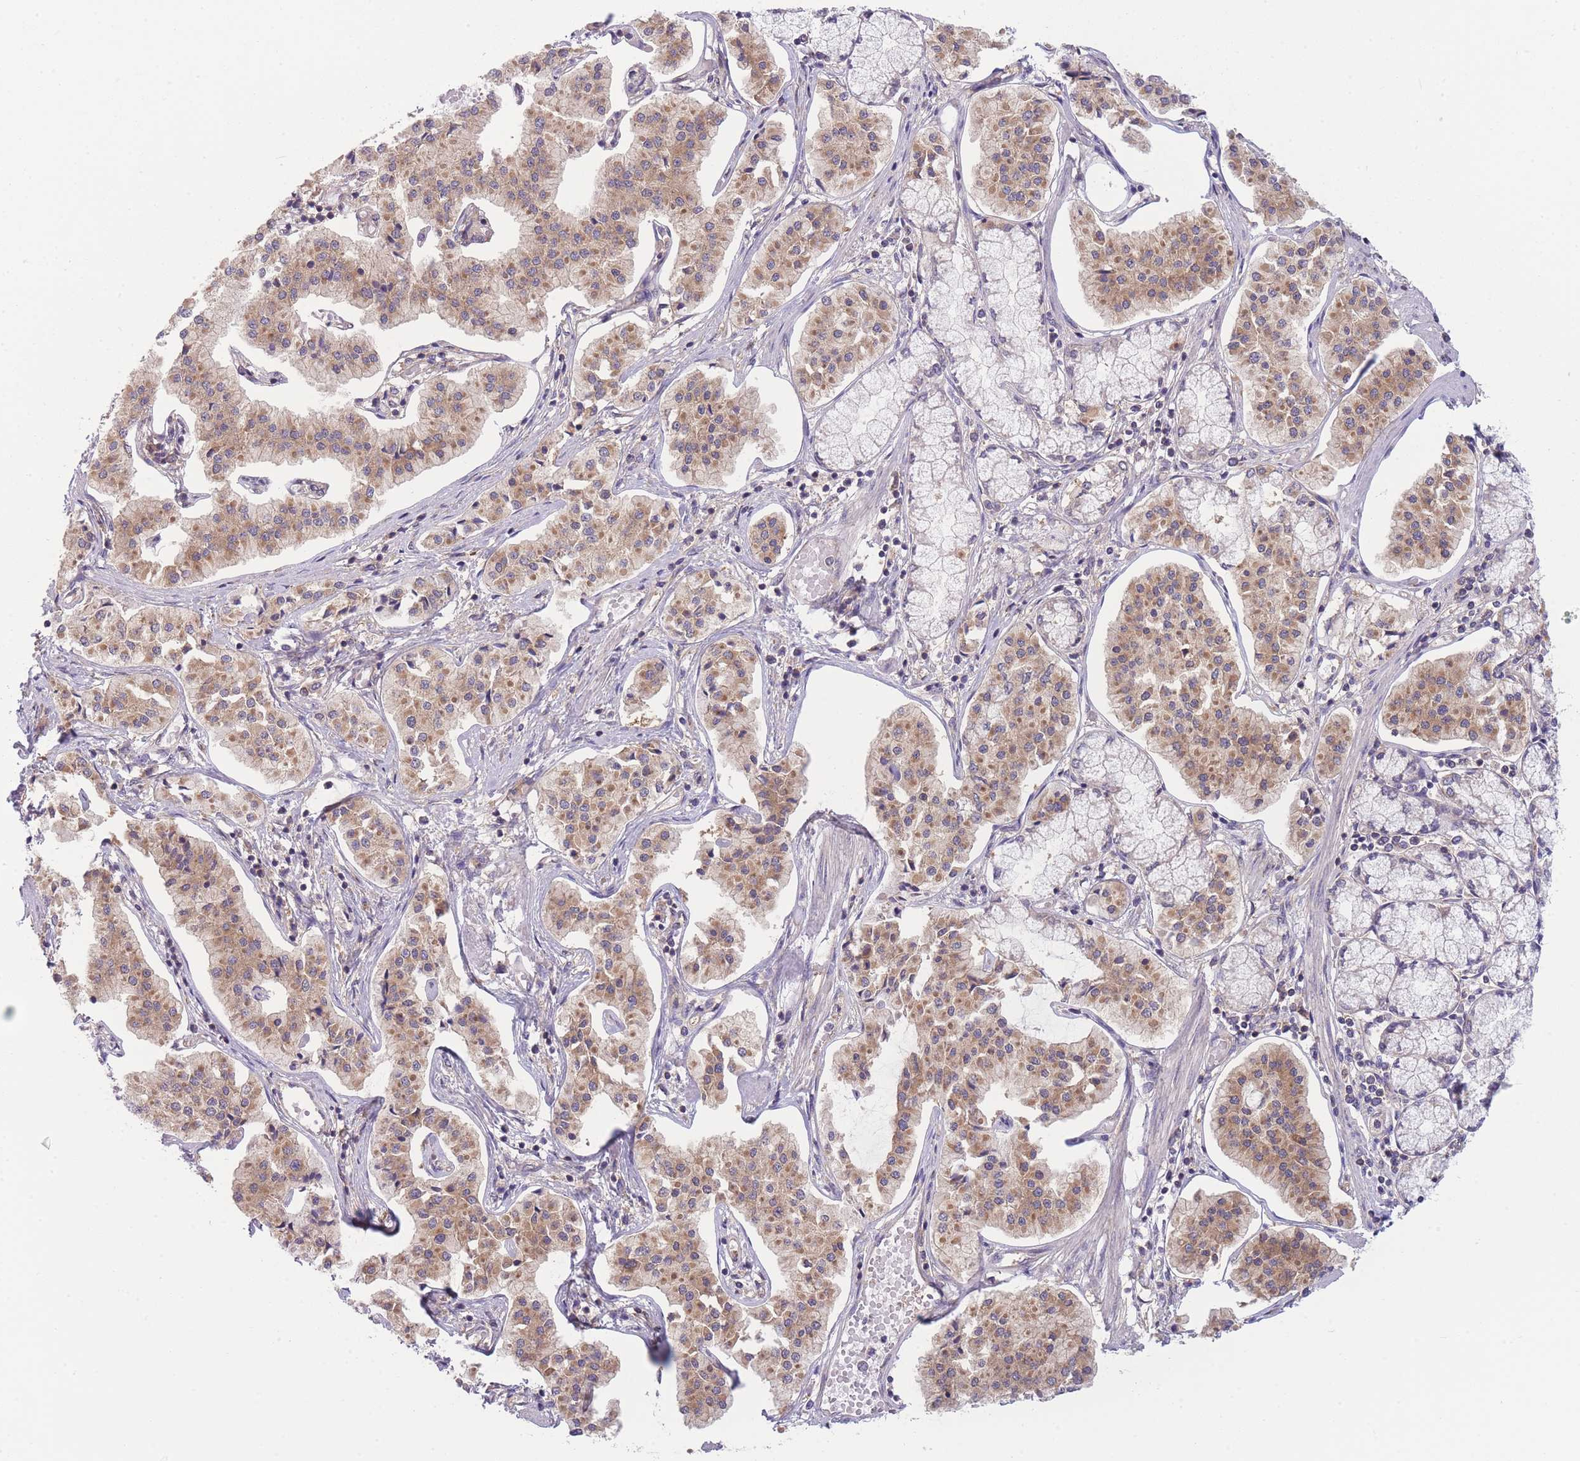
{"staining": {"intensity": "weak", "quantity": ">75%", "location": "cytoplasmic/membranous"}, "tissue": "pancreatic cancer", "cell_type": "Tumor cells", "image_type": "cancer", "snomed": [{"axis": "morphology", "description": "Adenocarcinoma, NOS"}, {"axis": "topography", "description": "Pancreas"}], "caption": "Immunohistochemistry (IHC) image of pancreatic cancer stained for a protein (brown), which shows low levels of weak cytoplasmic/membranous staining in about >75% of tumor cells.", "gene": "PFDN6", "patient": {"sex": "female", "age": 50}}